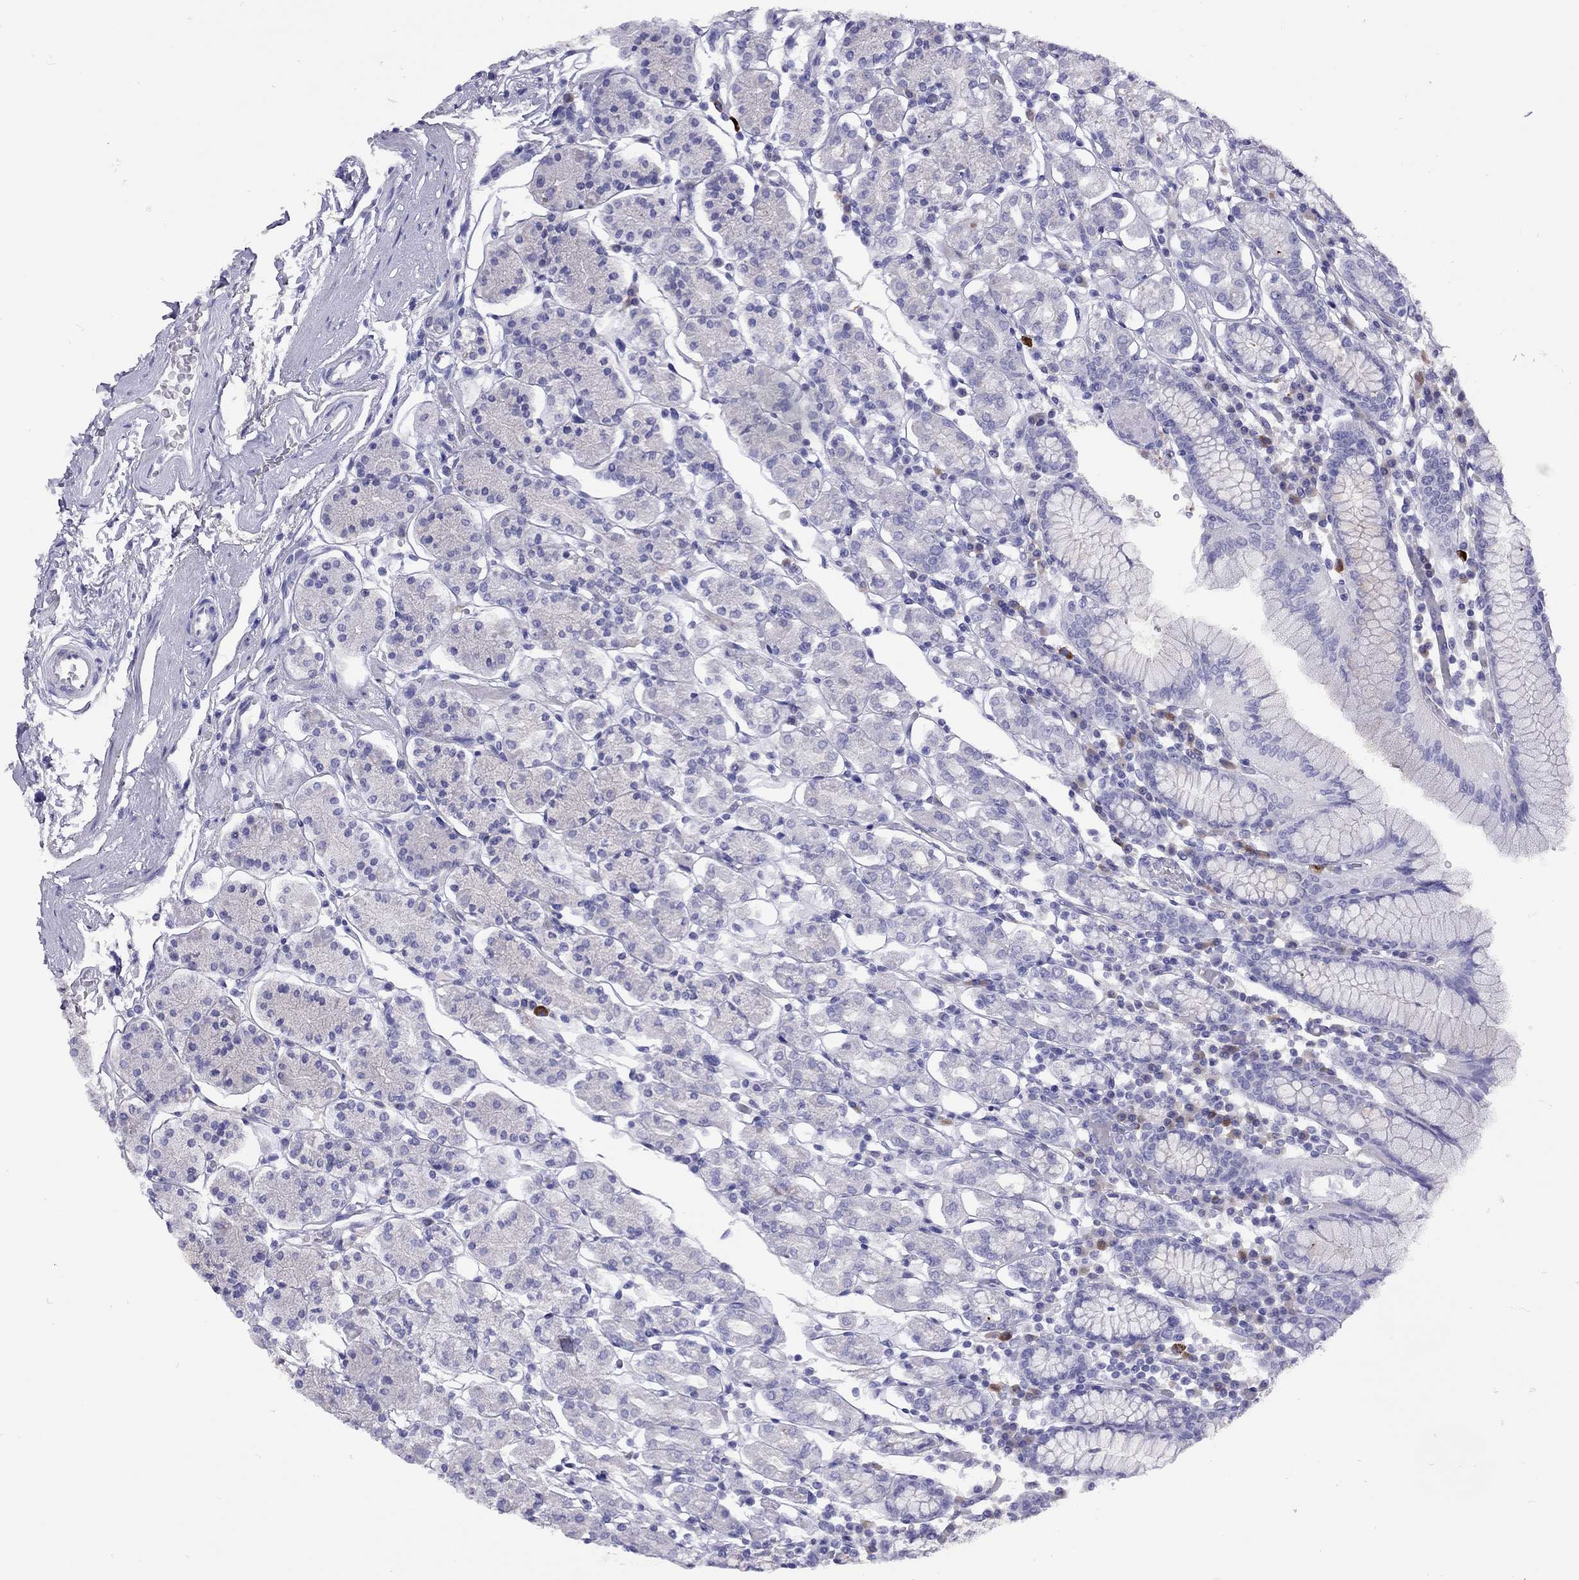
{"staining": {"intensity": "negative", "quantity": "none", "location": "none"}, "tissue": "stomach", "cell_type": "Glandular cells", "image_type": "normal", "snomed": [{"axis": "morphology", "description": "Normal tissue, NOS"}, {"axis": "topography", "description": "Stomach, upper"}, {"axis": "topography", "description": "Stomach"}], "caption": "Human stomach stained for a protein using IHC displays no staining in glandular cells.", "gene": "GRIA2", "patient": {"sex": "male", "age": 62}}